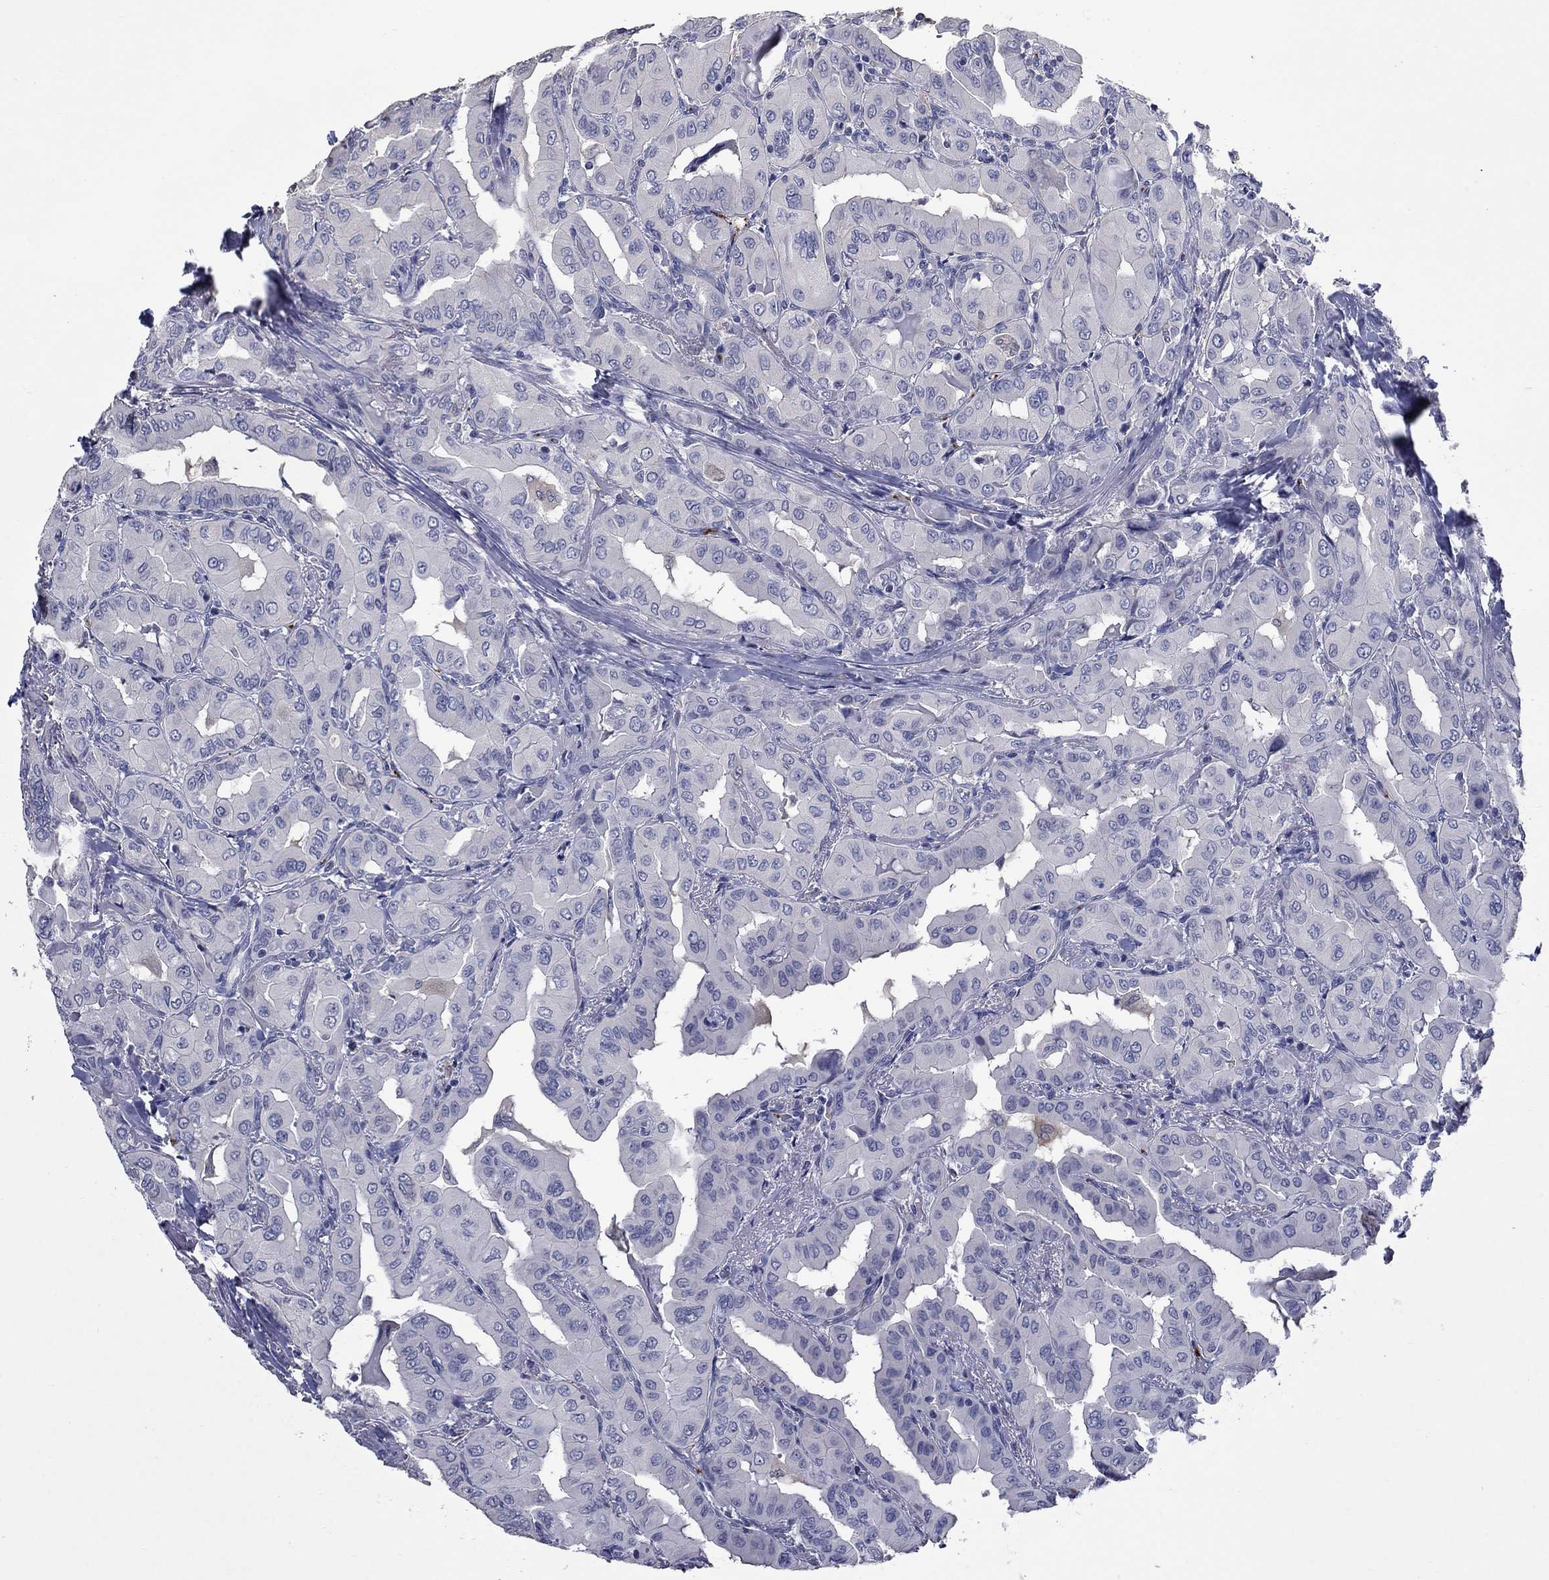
{"staining": {"intensity": "negative", "quantity": "none", "location": "none"}, "tissue": "thyroid cancer", "cell_type": "Tumor cells", "image_type": "cancer", "snomed": [{"axis": "morphology", "description": "Normal tissue, NOS"}, {"axis": "morphology", "description": "Papillary adenocarcinoma, NOS"}, {"axis": "topography", "description": "Thyroid gland"}], "caption": "The IHC photomicrograph has no significant staining in tumor cells of thyroid cancer tissue. (Stains: DAB (3,3'-diaminobenzidine) immunohistochemistry with hematoxylin counter stain, Microscopy: brightfield microscopy at high magnification).", "gene": "PLEK", "patient": {"sex": "female", "age": 66}}